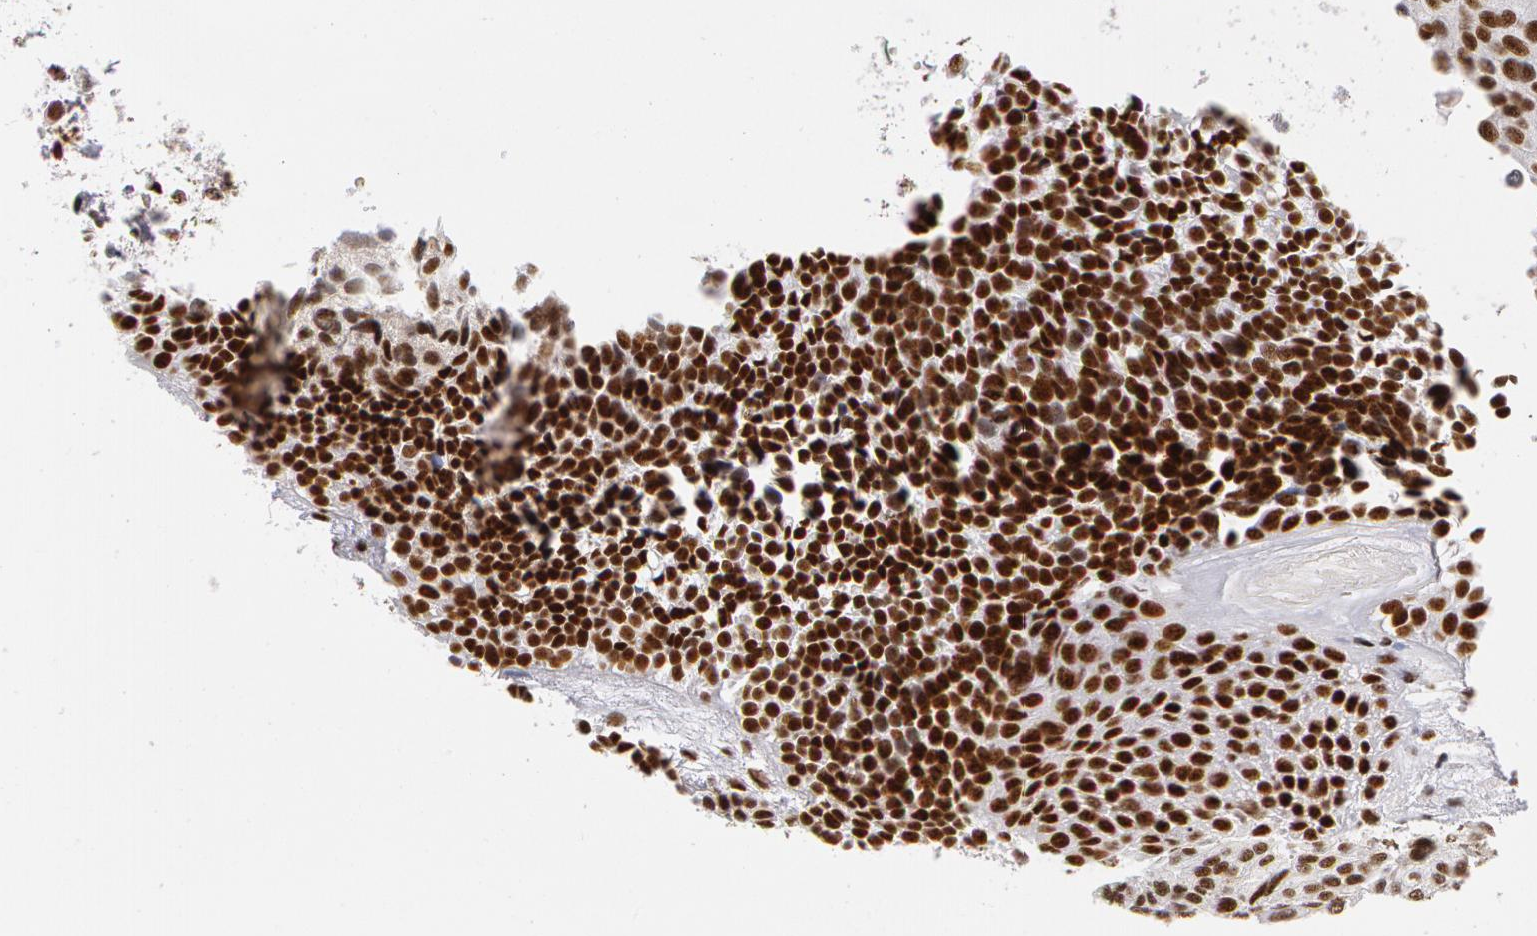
{"staining": {"intensity": "strong", "quantity": ">75%", "location": "nuclear"}, "tissue": "urothelial cancer", "cell_type": "Tumor cells", "image_type": "cancer", "snomed": [{"axis": "morphology", "description": "Urothelial carcinoma, Low grade"}, {"axis": "topography", "description": "Urinary bladder"}], "caption": "Low-grade urothelial carcinoma stained with a protein marker displays strong staining in tumor cells.", "gene": "PNN", "patient": {"sex": "male", "age": 84}}